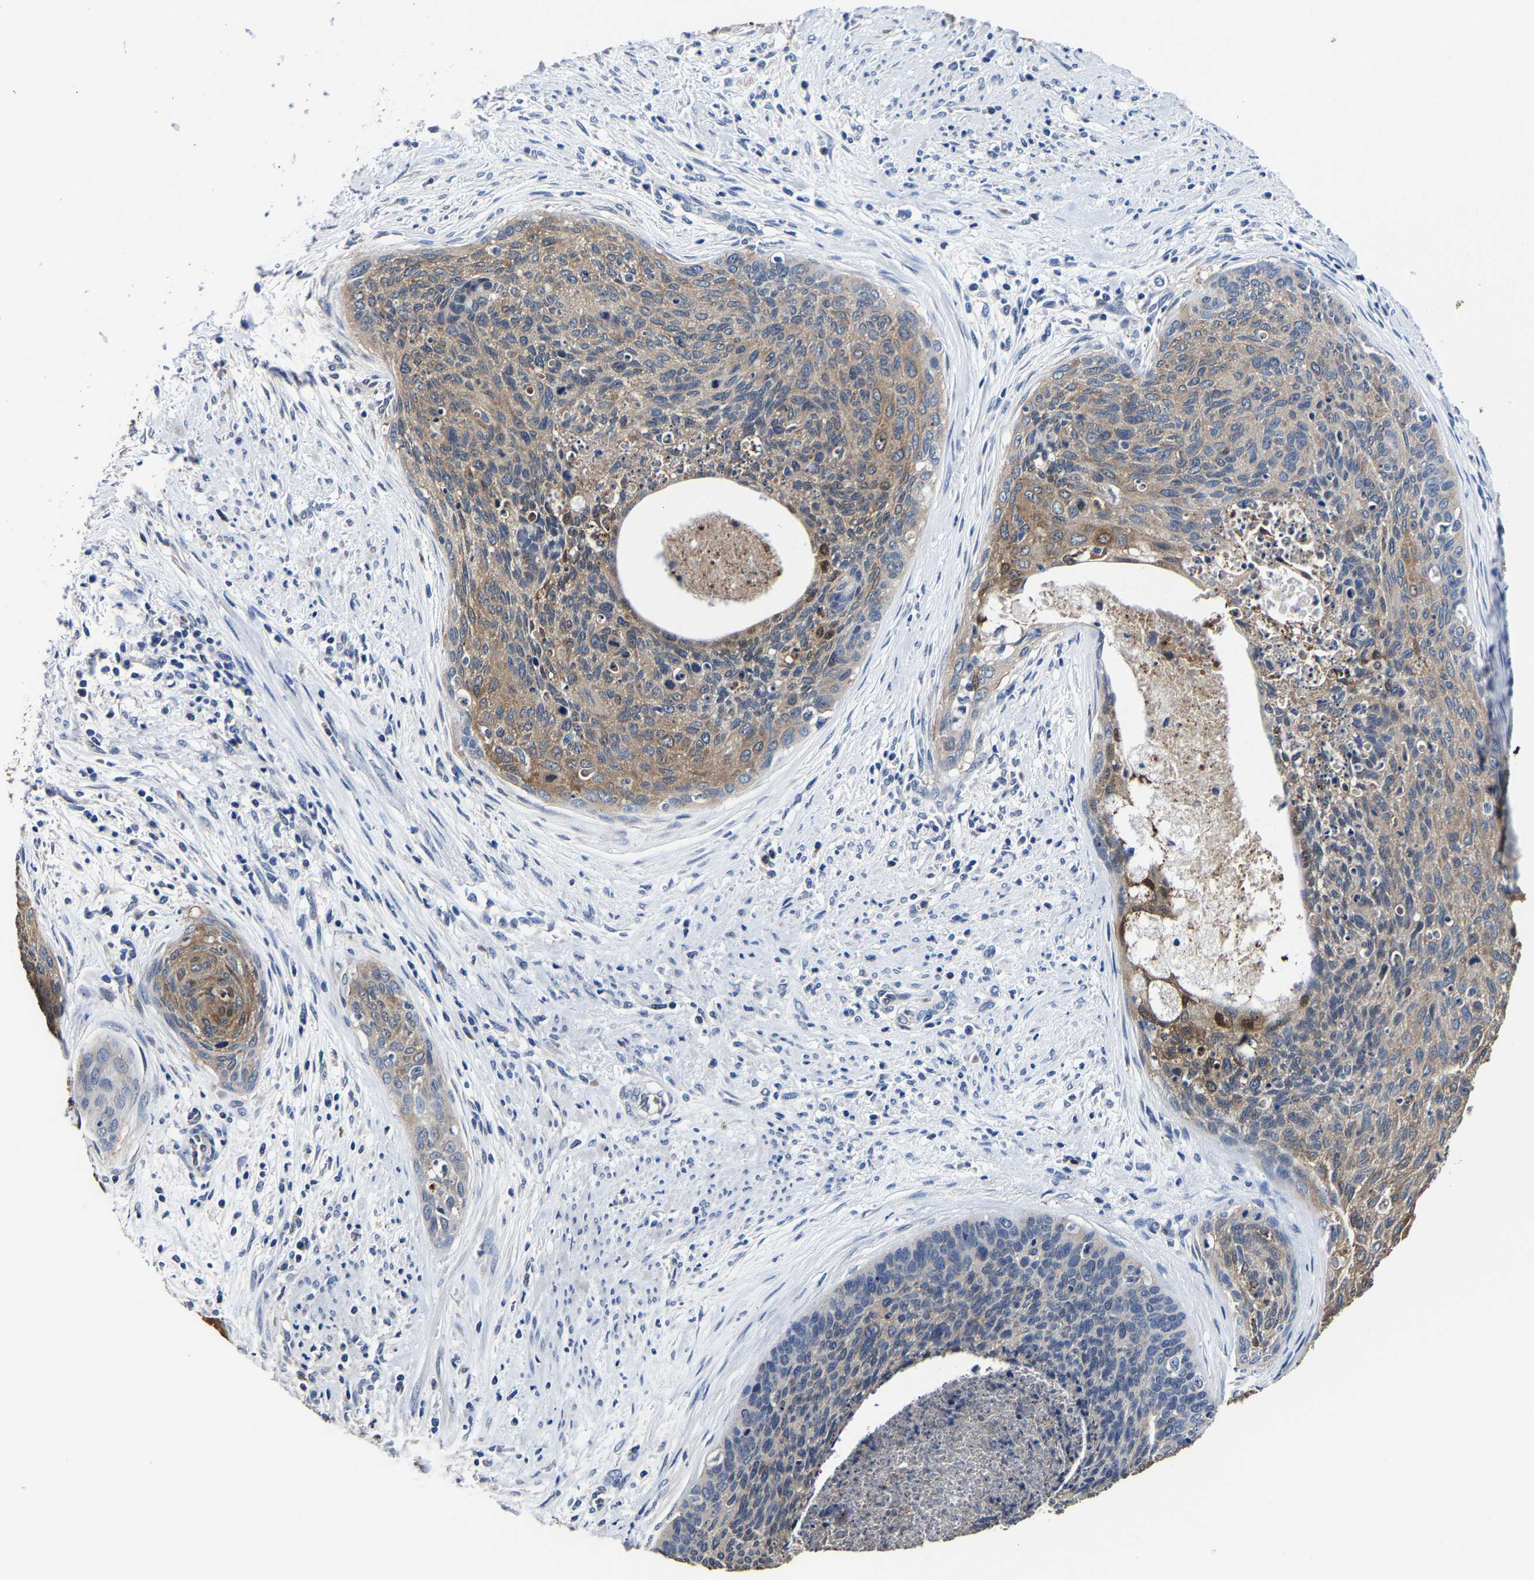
{"staining": {"intensity": "moderate", "quantity": "25%-75%", "location": "cytoplasmic/membranous"}, "tissue": "cervical cancer", "cell_type": "Tumor cells", "image_type": "cancer", "snomed": [{"axis": "morphology", "description": "Squamous cell carcinoma, NOS"}, {"axis": "topography", "description": "Cervix"}], "caption": "A high-resolution photomicrograph shows immunohistochemistry staining of squamous cell carcinoma (cervical), which demonstrates moderate cytoplasmic/membranous positivity in approximately 25%-75% of tumor cells.", "gene": "EBAG9", "patient": {"sex": "female", "age": 55}}